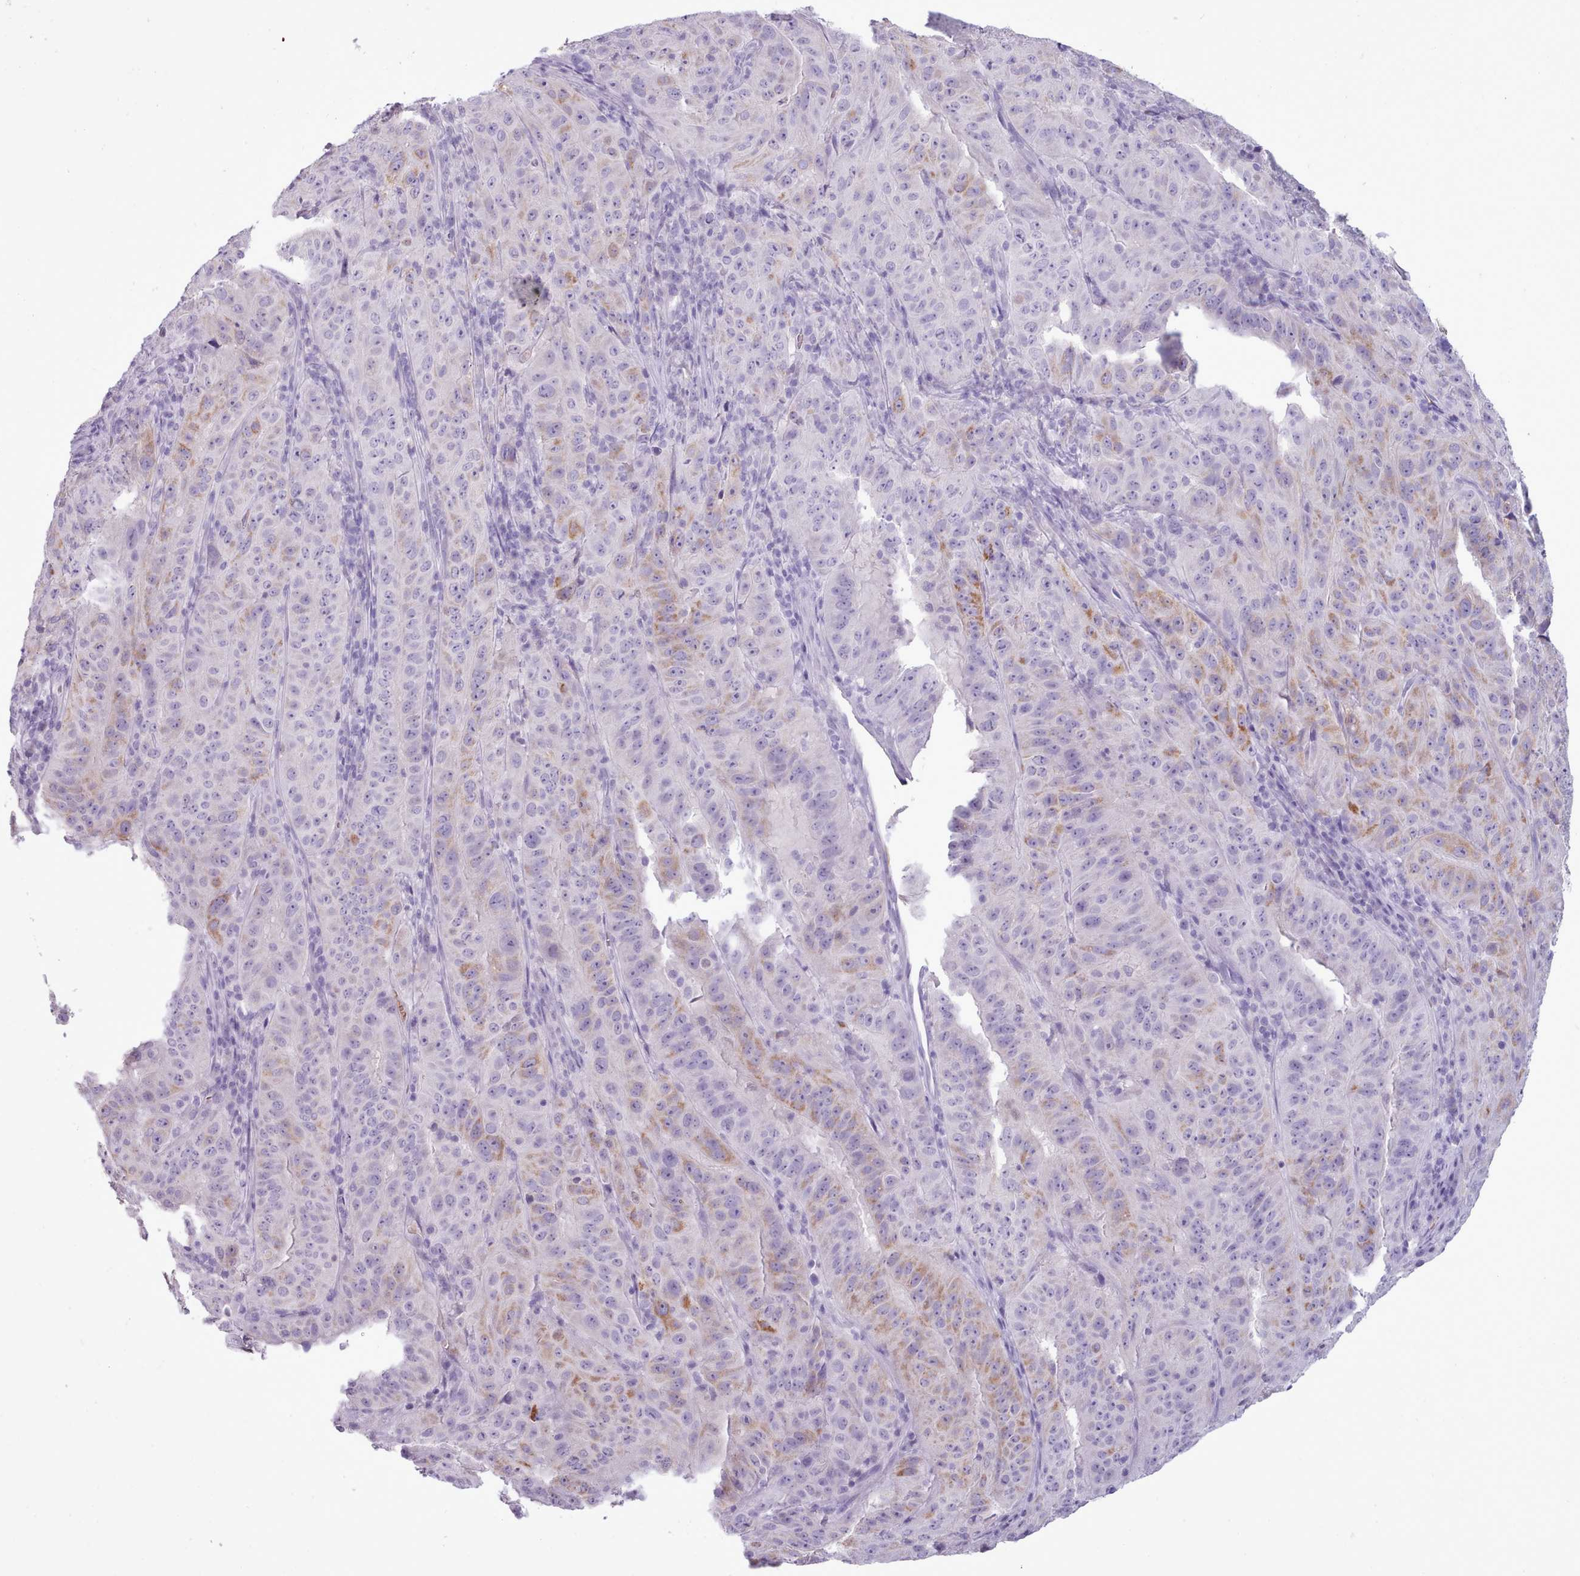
{"staining": {"intensity": "moderate", "quantity": "<25%", "location": "cytoplasmic/membranous"}, "tissue": "pancreatic cancer", "cell_type": "Tumor cells", "image_type": "cancer", "snomed": [{"axis": "morphology", "description": "Adenocarcinoma, NOS"}, {"axis": "topography", "description": "Pancreas"}], "caption": "The immunohistochemical stain highlights moderate cytoplasmic/membranous staining in tumor cells of pancreatic cancer (adenocarcinoma) tissue.", "gene": "AK4", "patient": {"sex": "male", "age": 63}}